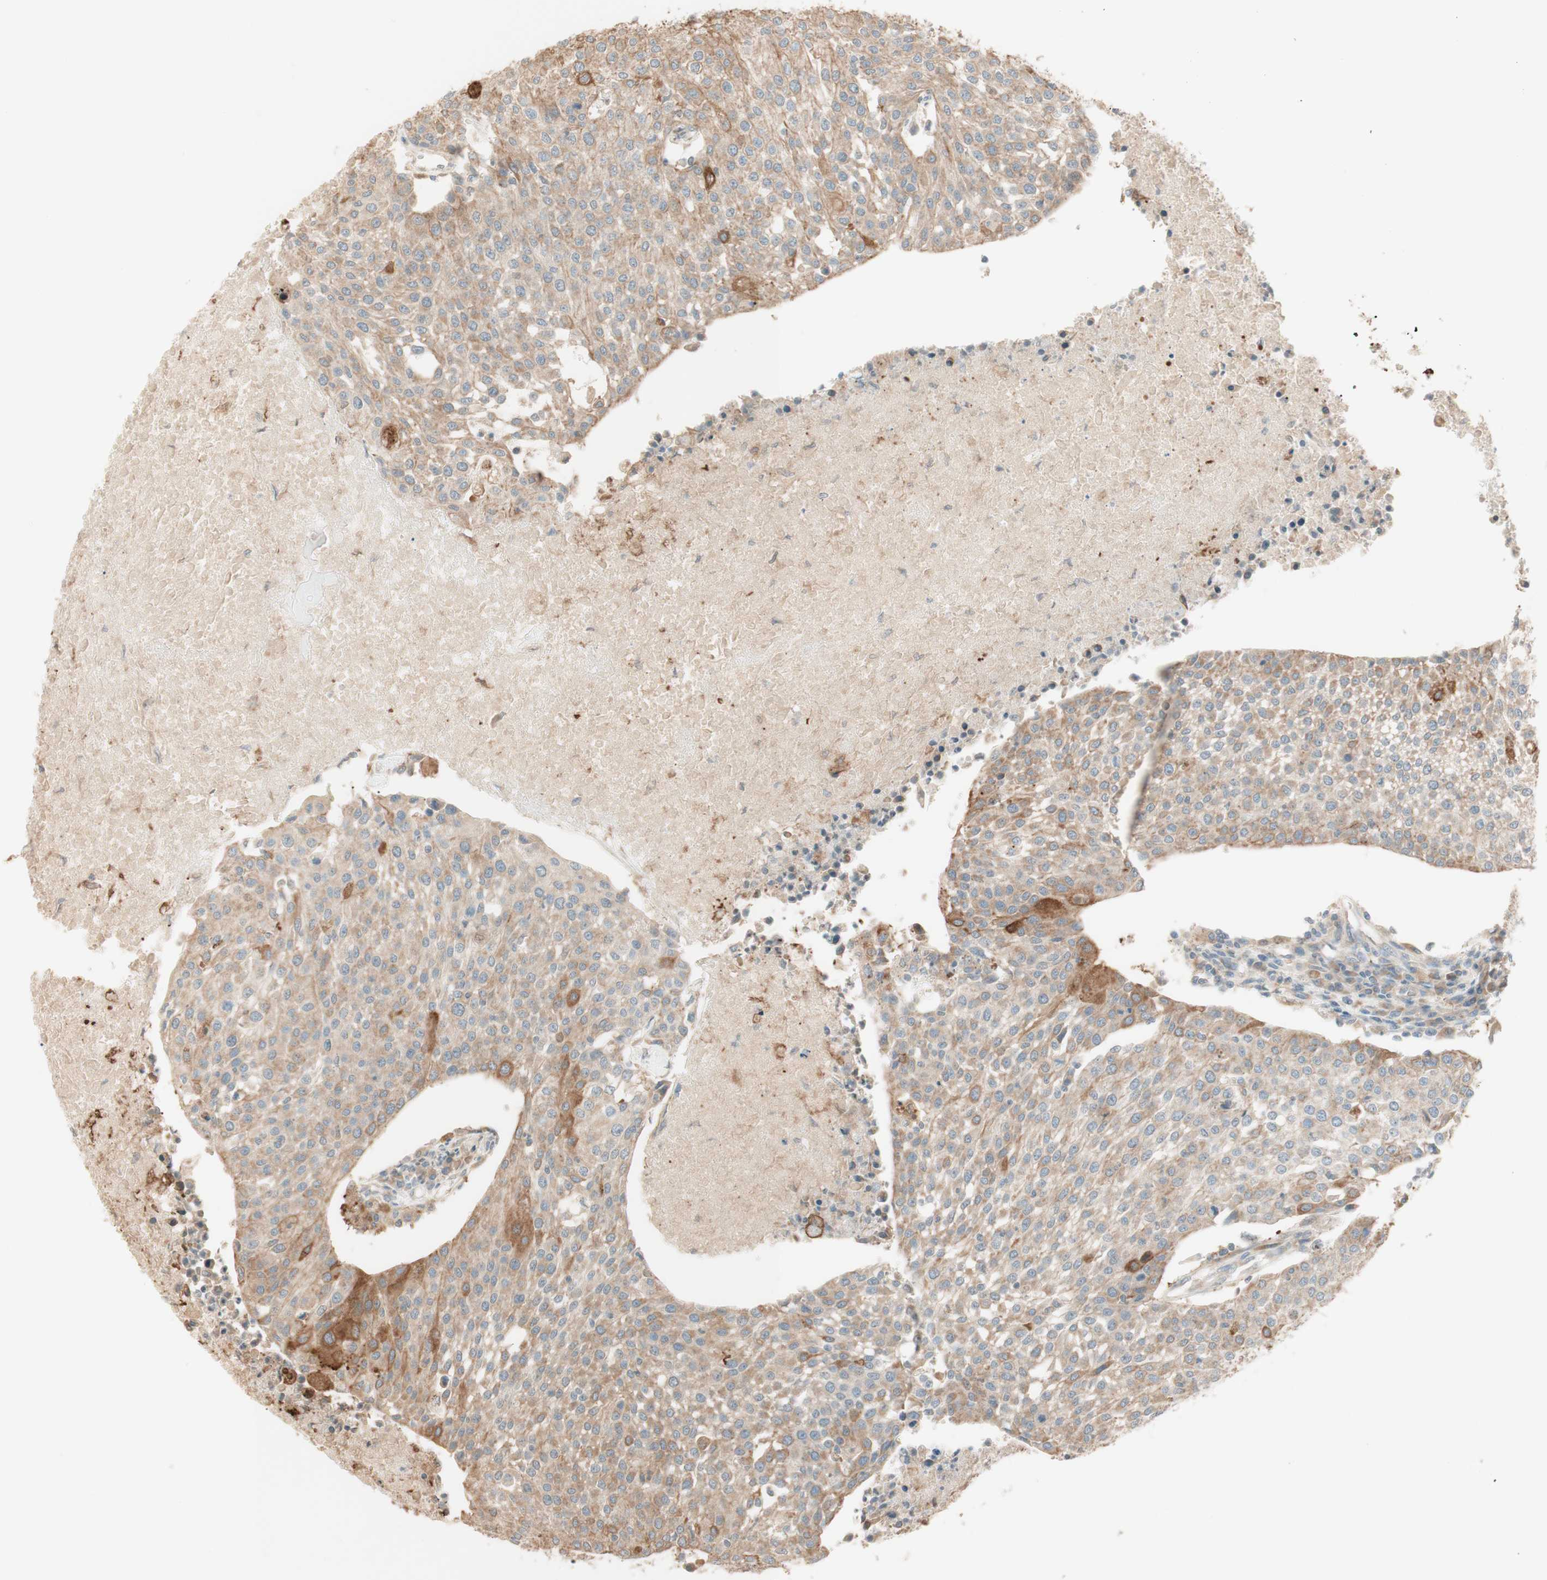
{"staining": {"intensity": "moderate", "quantity": ">75%", "location": "cytoplasmic/membranous"}, "tissue": "urothelial cancer", "cell_type": "Tumor cells", "image_type": "cancer", "snomed": [{"axis": "morphology", "description": "Urothelial carcinoma, High grade"}, {"axis": "topography", "description": "Urinary bladder"}], "caption": "A brown stain highlights moderate cytoplasmic/membranous expression of a protein in high-grade urothelial carcinoma tumor cells.", "gene": "CLCN2", "patient": {"sex": "female", "age": 85}}